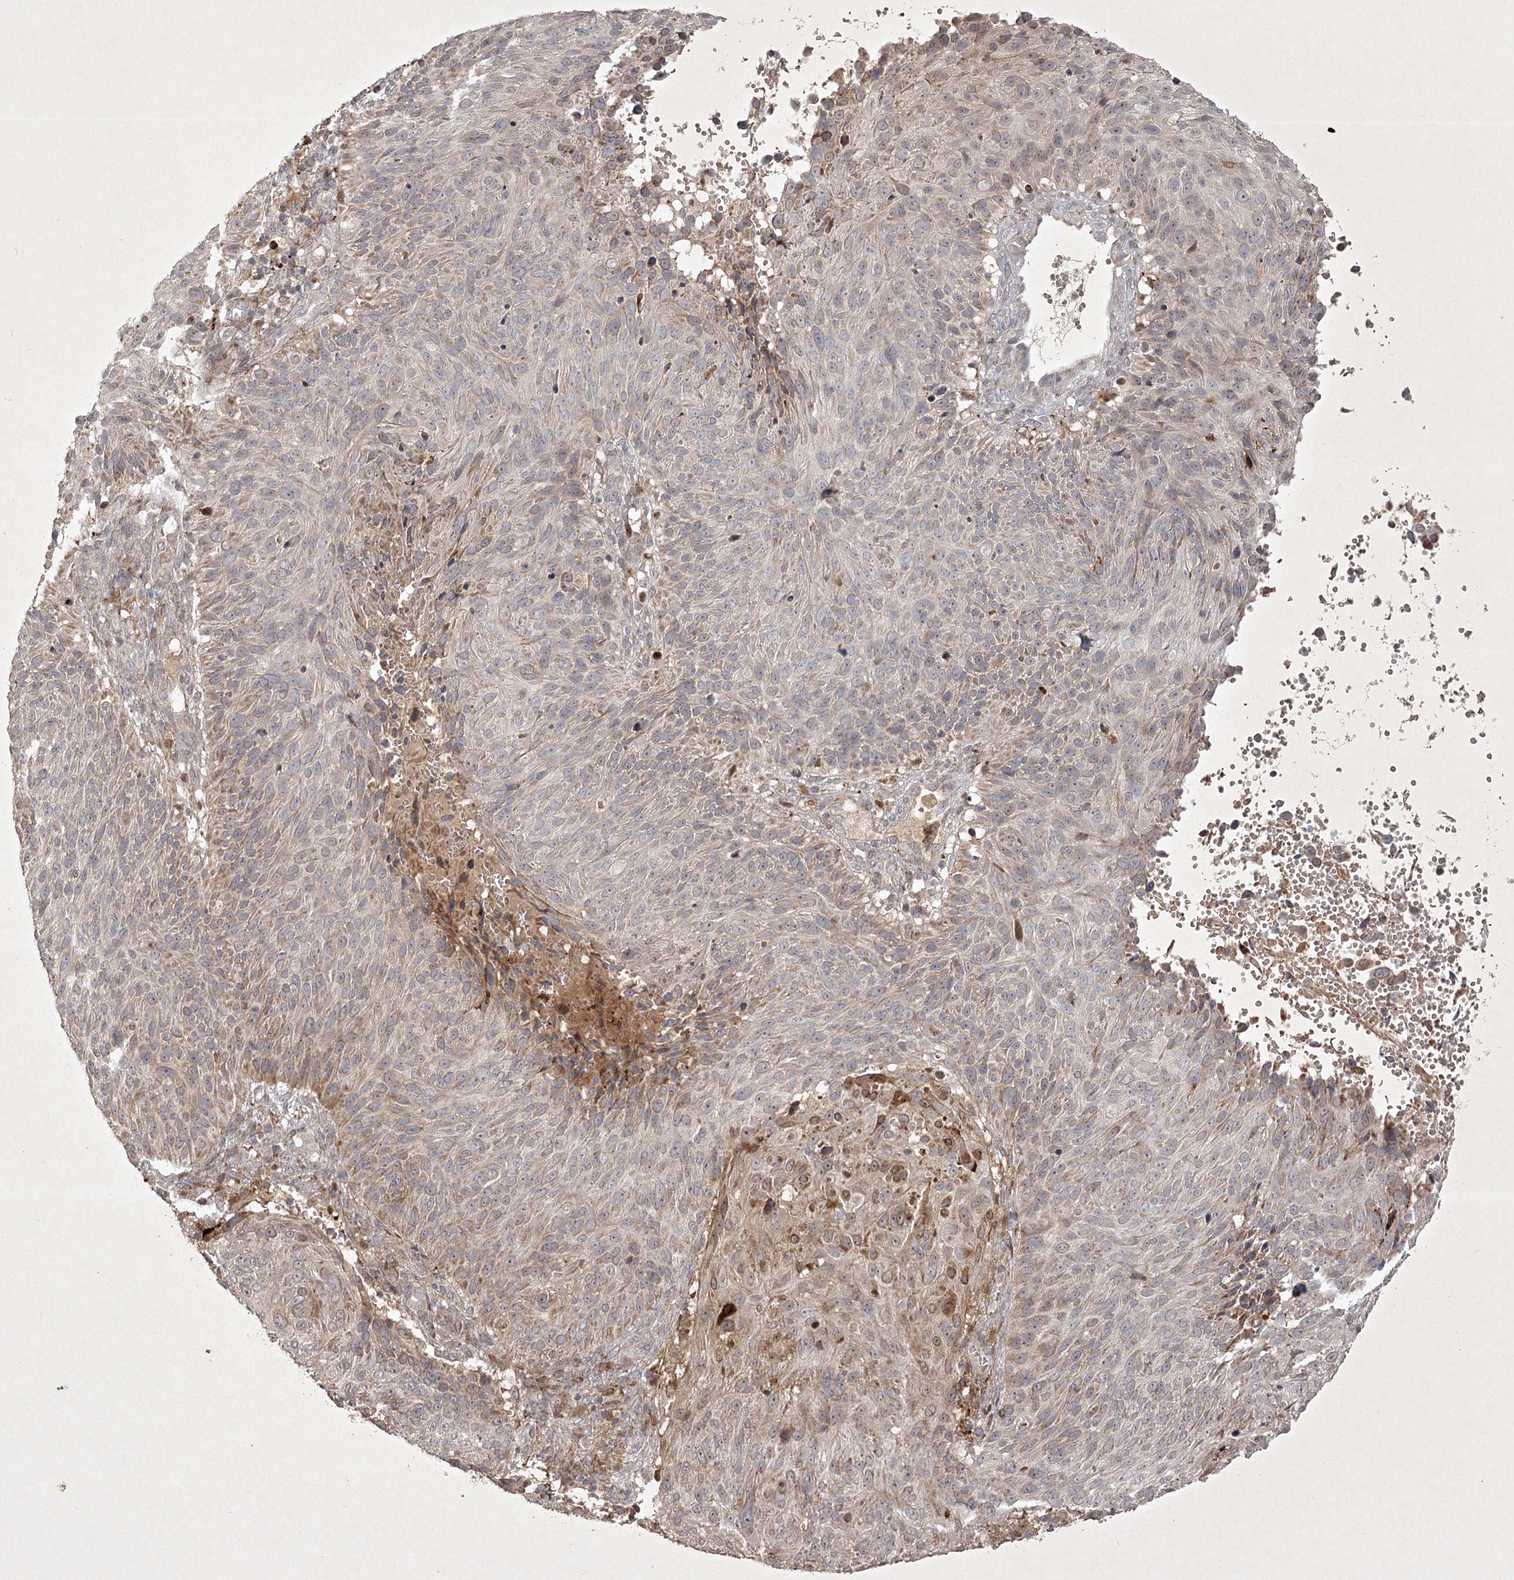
{"staining": {"intensity": "weak", "quantity": "<25%", "location": "cytoplasmic/membranous"}, "tissue": "cervical cancer", "cell_type": "Tumor cells", "image_type": "cancer", "snomed": [{"axis": "morphology", "description": "Squamous cell carcinoma, NOS"}, {"axis": "topography", "description": "Cervix"}], "caption": "An immunohistochemistry (IHC) micrograph of cervical cancer is shown. There is no staining in tumor cells of cervical cancer. The staining was performed using DAB to visualize the protein expression in brown, while the nuclei were stained in blue with hematoxylin (Magnification: 20x).", "gene": "KBTBD4", "patient": {"sex": "female", "age": 74}}